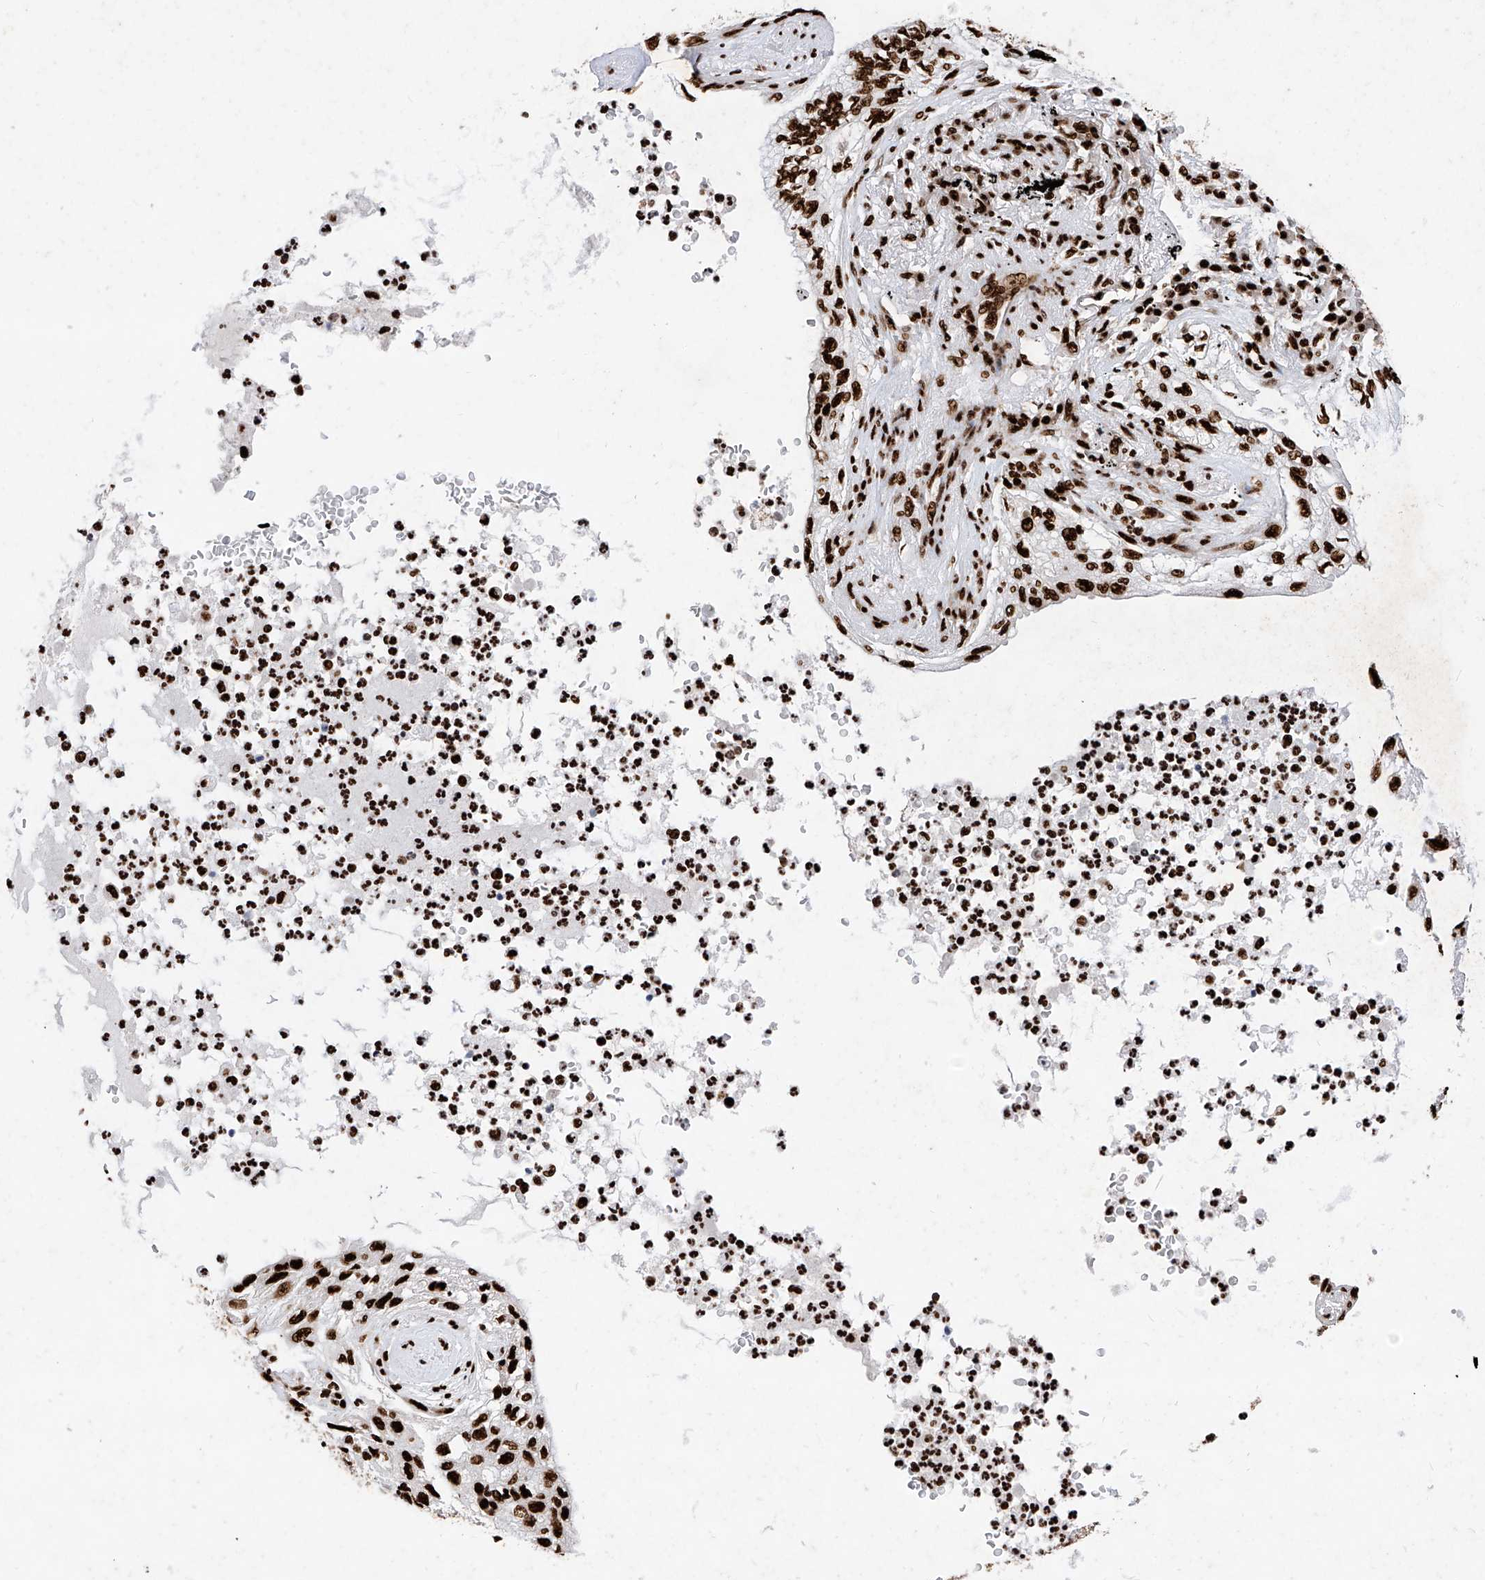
{"staining": {"intensity": "strong", "quantity": ">75%", "location": "nuclear"}, "tissue": "lung cancer", "cell_type": "Tumor cells", "image_type": "cancer", "snomed": [{"axis": "morphology", "description": "Normal tissue, NOS"}, {"axis": "morphology", "description": "Adenocarcinoma, NOS"}, {"axis": "topography", "description": "Bronchus"}, {"axis": "topography", "description": "Lung"}], "caption": "This is an image of immunohistochemistry (IHC) staining of lung cancer, which shows strong staining in the nuclear of tumor cells.", "gene": "SRSF6", "patient": {"sex": "female", "age": 70}}